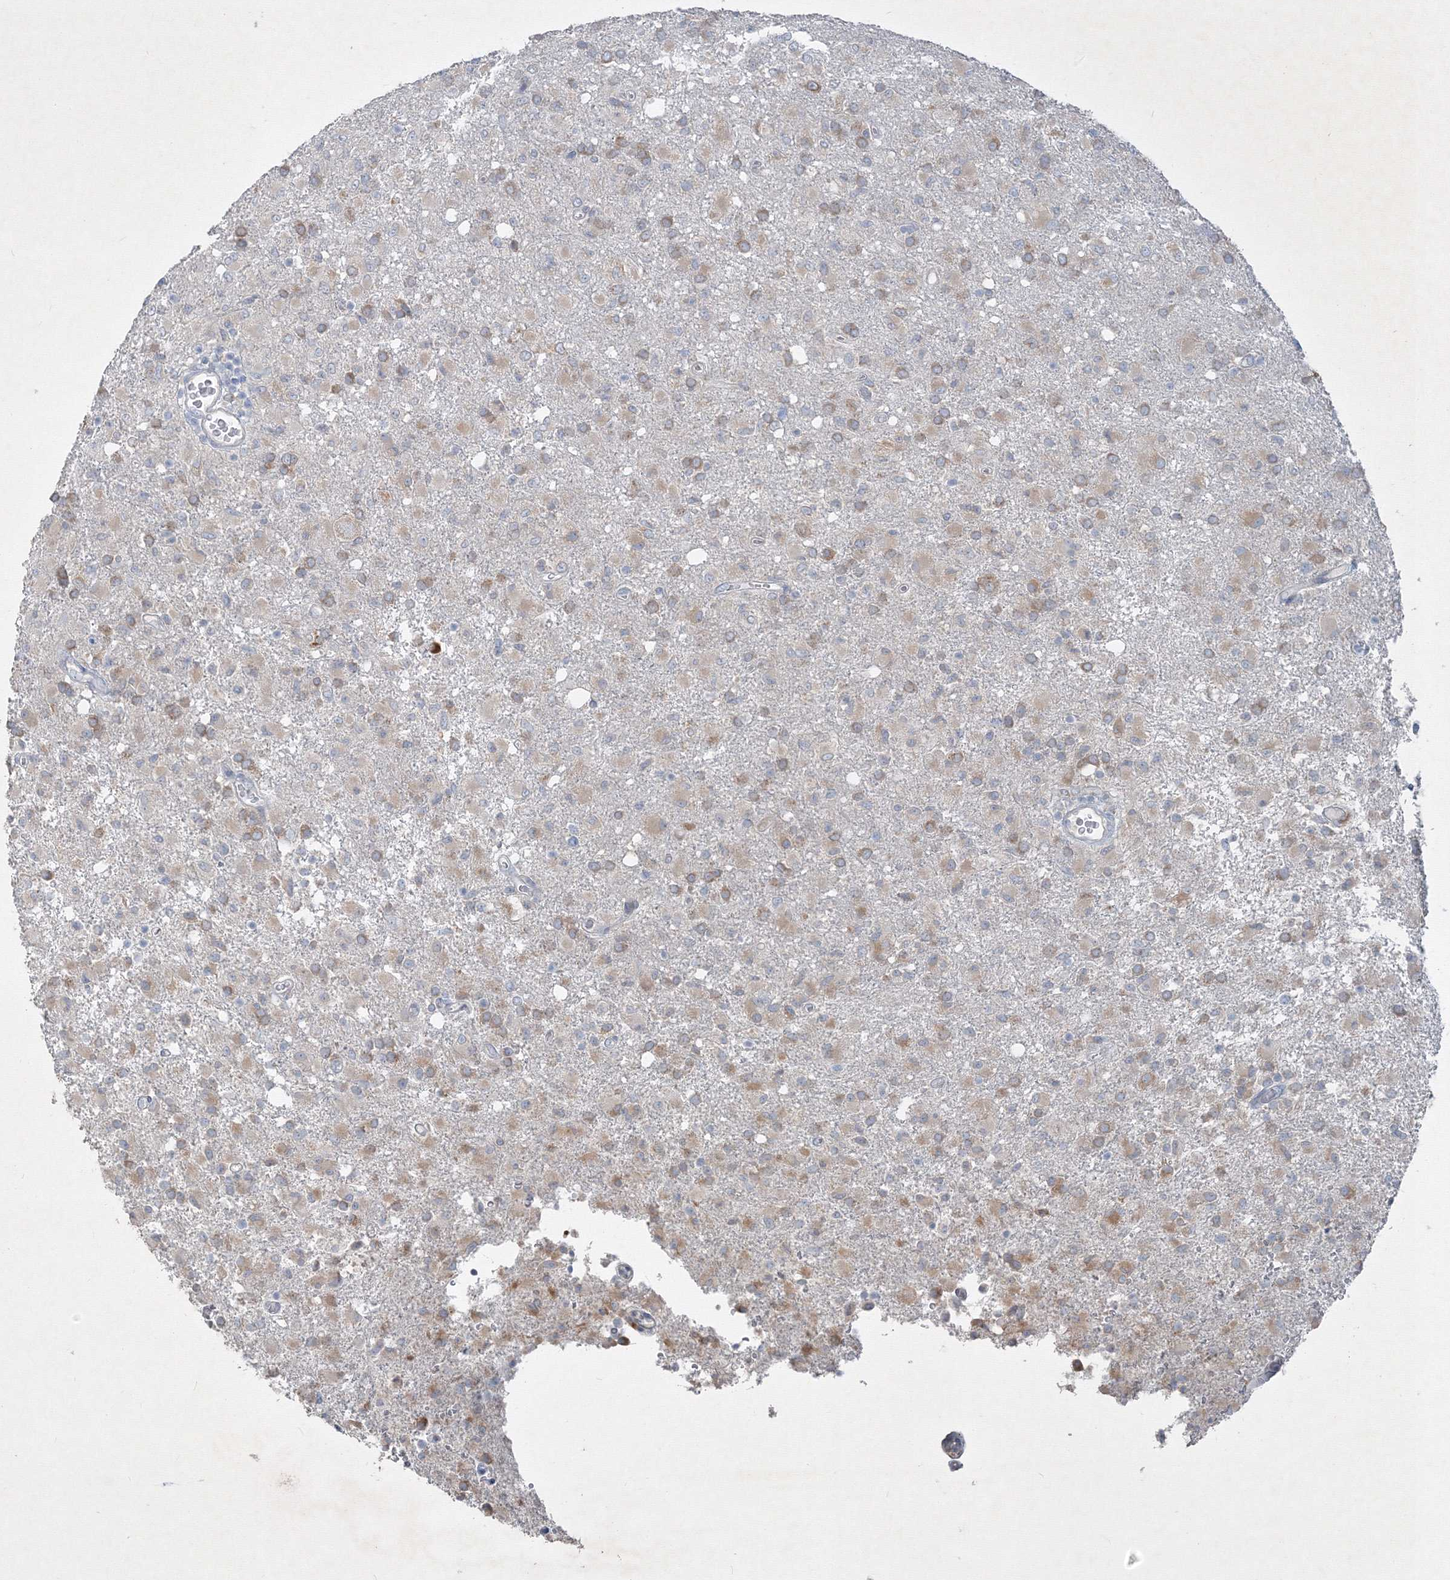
{"staining": {"intensity": "weak", "quantity": "25%-75%", "location": "cytoplasmic/membranous"}, "tissue": "glioma", "cell_type": "Tumor cells", "image_type": "cancer", "snomed": [{"axis": "morphology", "description": "Glioma, malignant, High grade"}, {"axis": "topography", "description": "Brain"}], "caption": "Tumor cells display low levels of weak cytoplasmic/membranous positivity in approximately 25%-75% of cells in human malignant glioma (high-grade).", "gene": "IFNAR1", "patient": {"sex": "female", "age": 57}}